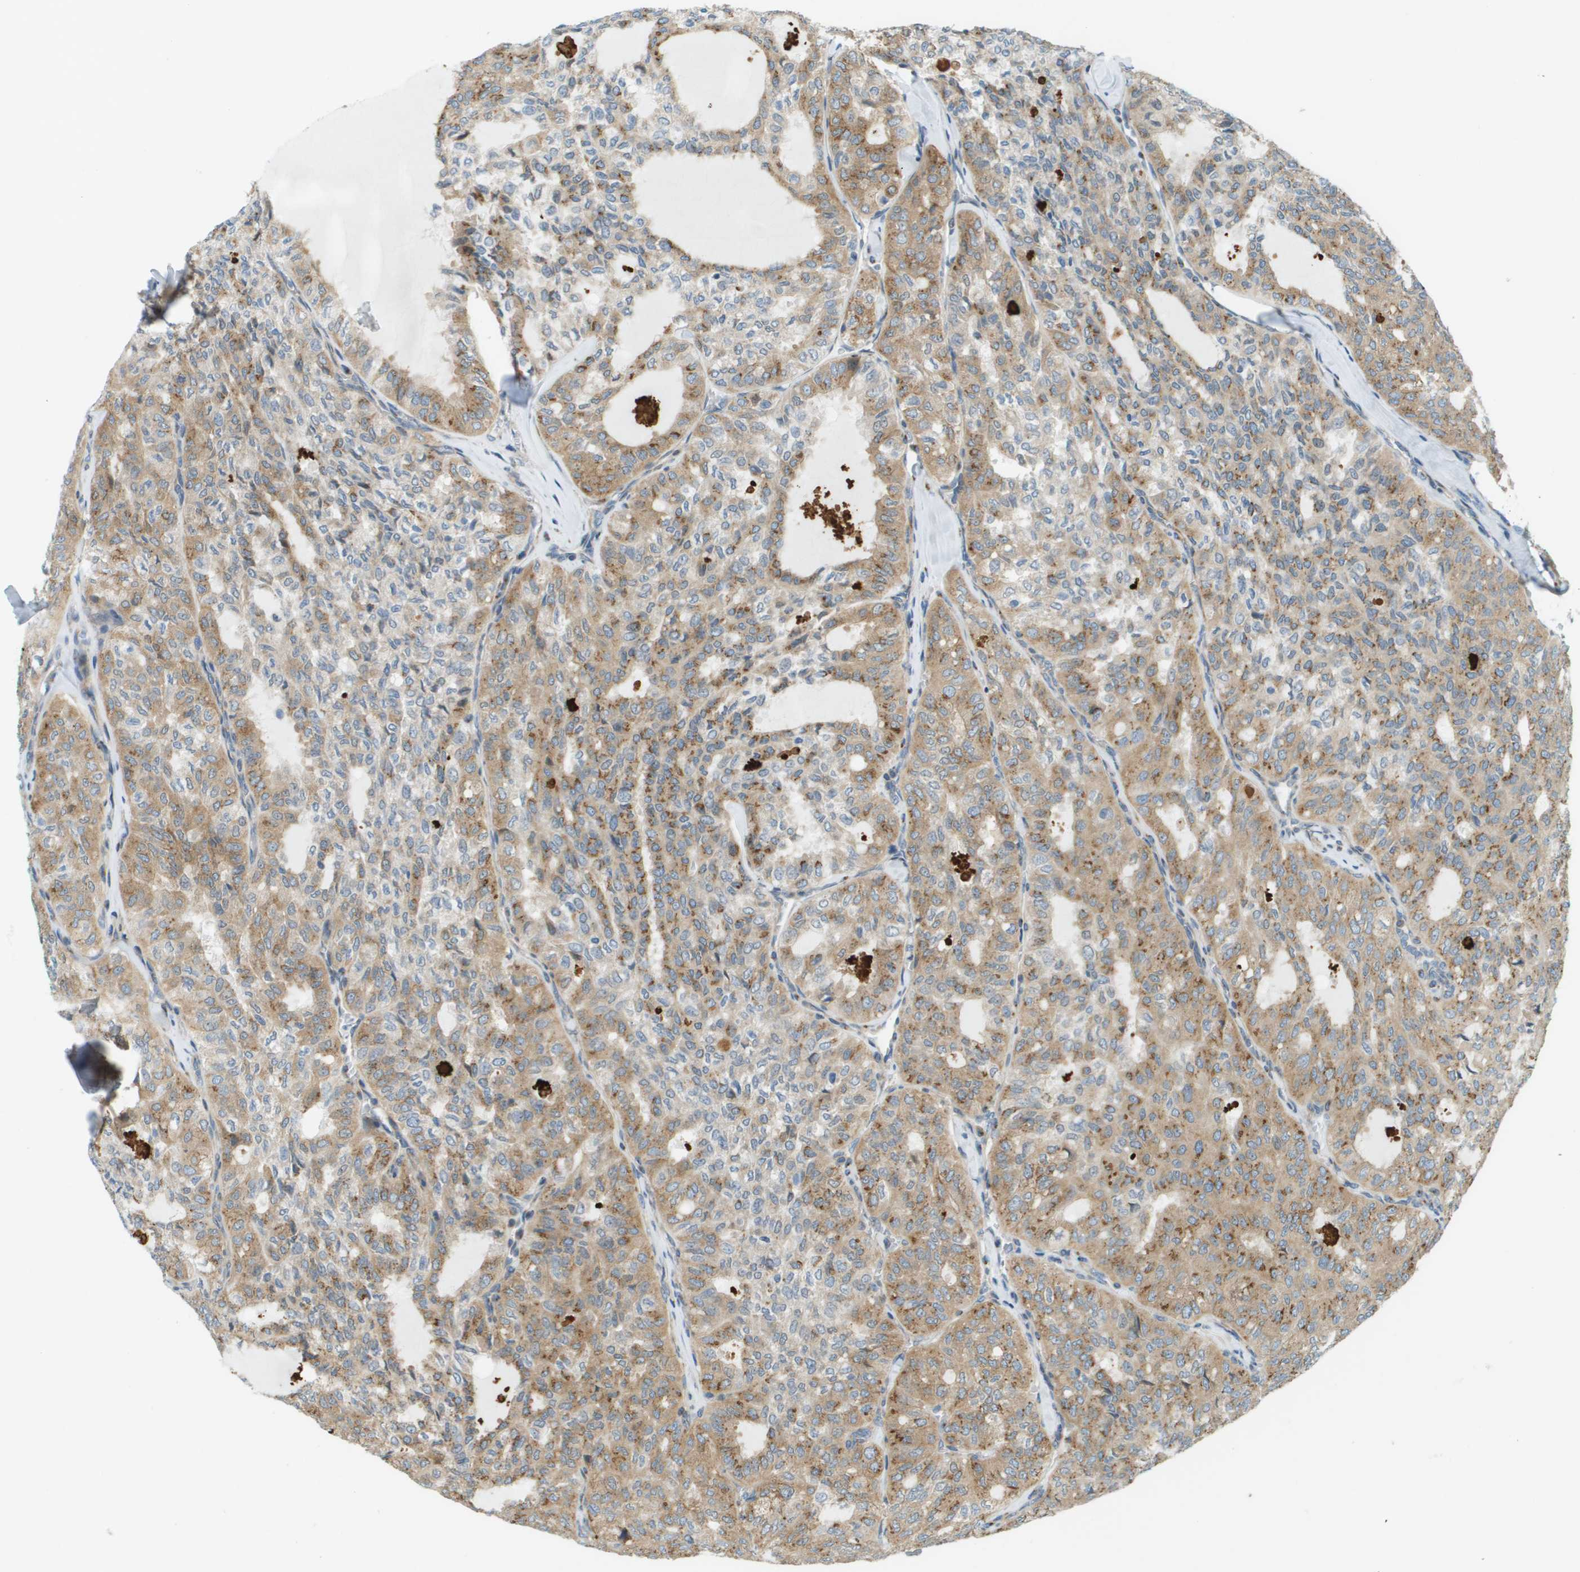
{"staining": {"intensity": "moderate", "quantity": ">75%", "location": "cytoplasmic/membranous"}, "tissue": "thyroid cancer", "cell_type": "Tumor cells", "image_type": "cancer", "snomed": [{"axis": "morphology", "description": "Follicular adenoma carcinoma, NOS"}, {"axis": "topography", "description": "Thyroid gland"}], "caption": "Protein expression analysis of human thyroid follicular adenoma carcinoma reveals moderate cytoplasmic/membranous staining in approximately >75% of tumor cells. The staining was performed using DAB (3,3'-diaminobenzidine) to visualize the protein expression in brown, while the nuclei were stained in blue with hematoxylin (Magnification: 20x).", "gene": "ACBD3", "patient": {"sex": "male", "age": 75}}